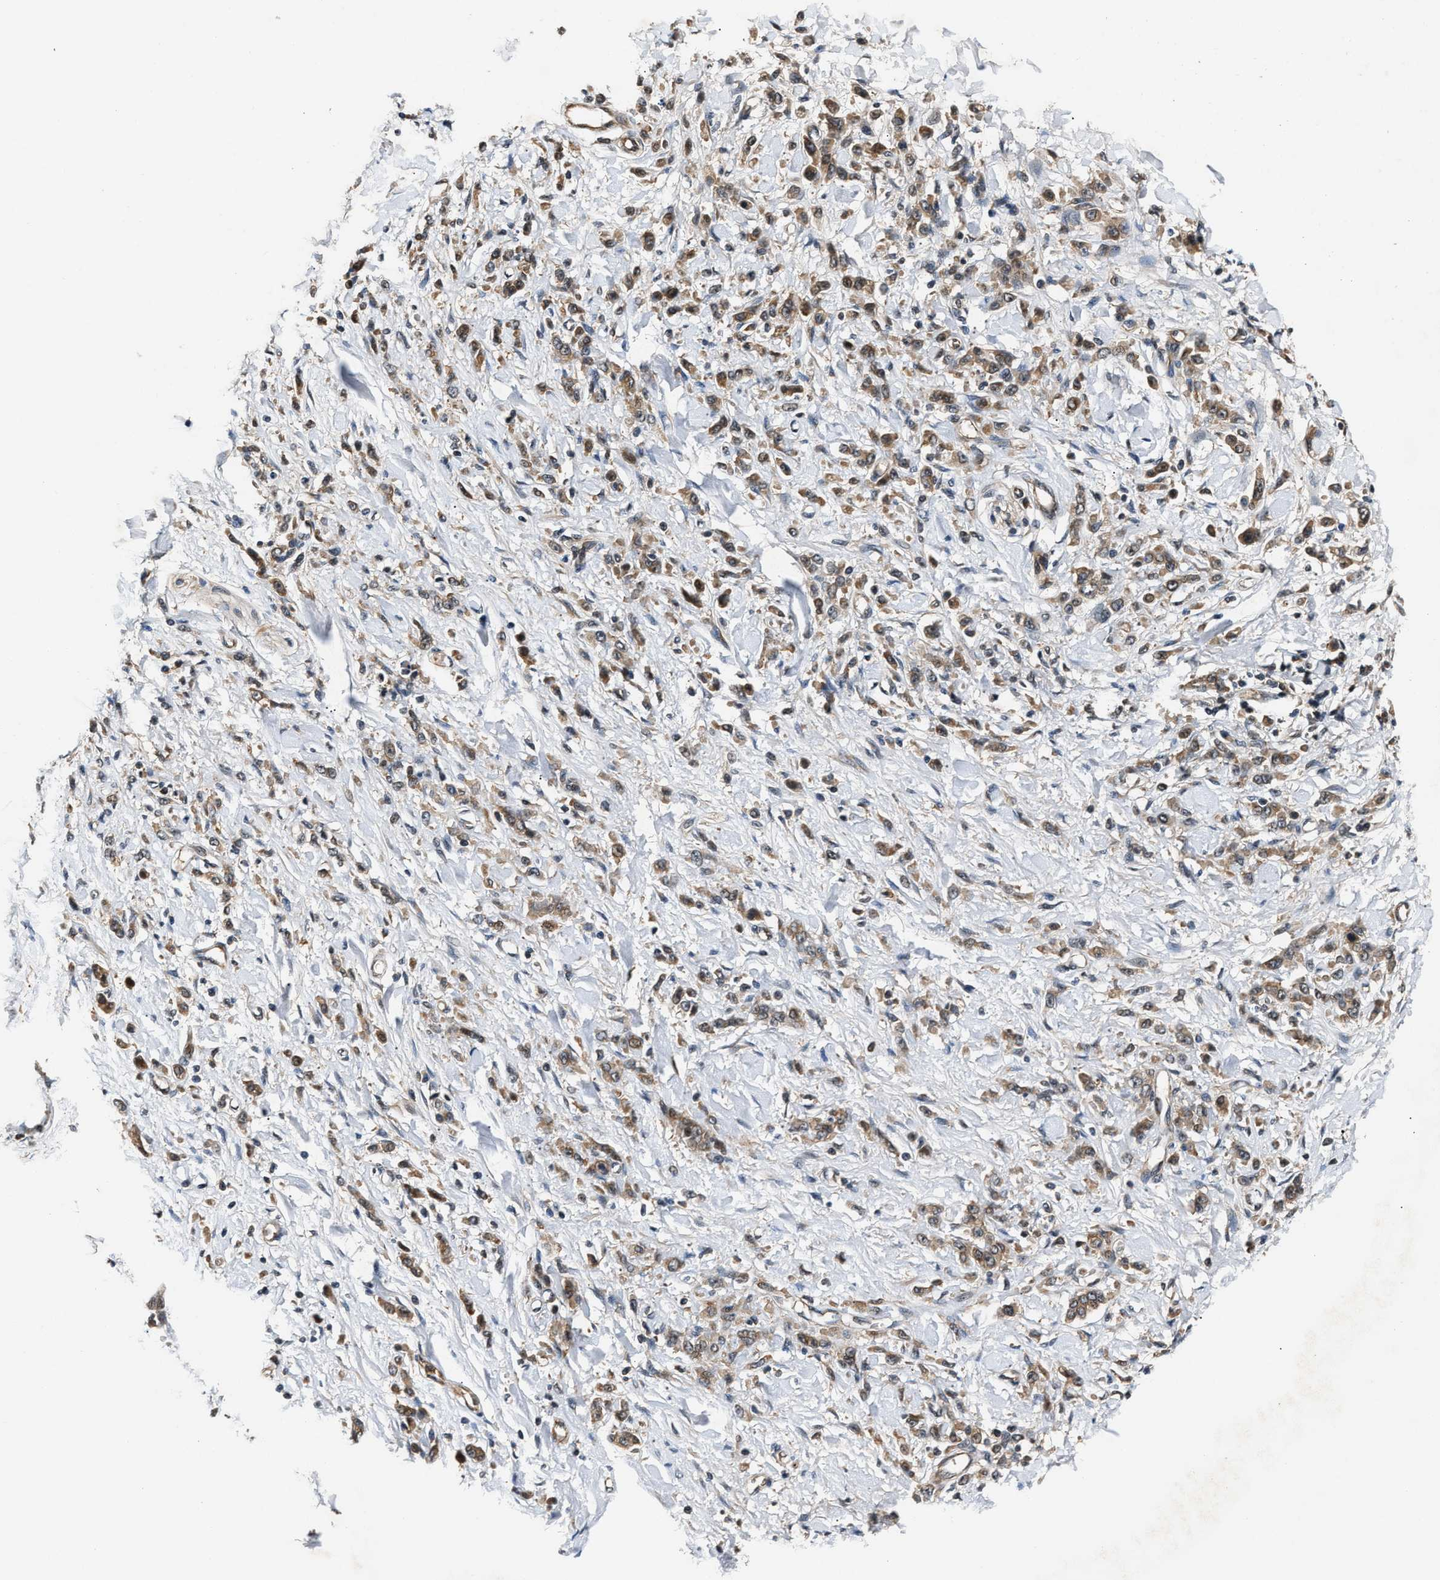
{"staining": {"intensity": "moderate", "quantity": ">75%", "location": "cytoplasmic/membranous"}, "tissue": "stomach cancer", "cell_type": "Tumor cells", "image_type": "cancer", "snomed": [{"axis": "morphology", "description": "Normal tissue, NOS"}, {"axis": "morphology", "description": "Adenocarcinoma, NOS"}, {"axis": "topography", "description": "Stomach"}], "caption": "This is a micrograph of IHC staining of adenocarcinoma (stomach), which shows moderate expression in the cytoplasmic/membranous of tumor cells.", "gene": "TUT7", "patient": {"sex": "male", "age": 82}}